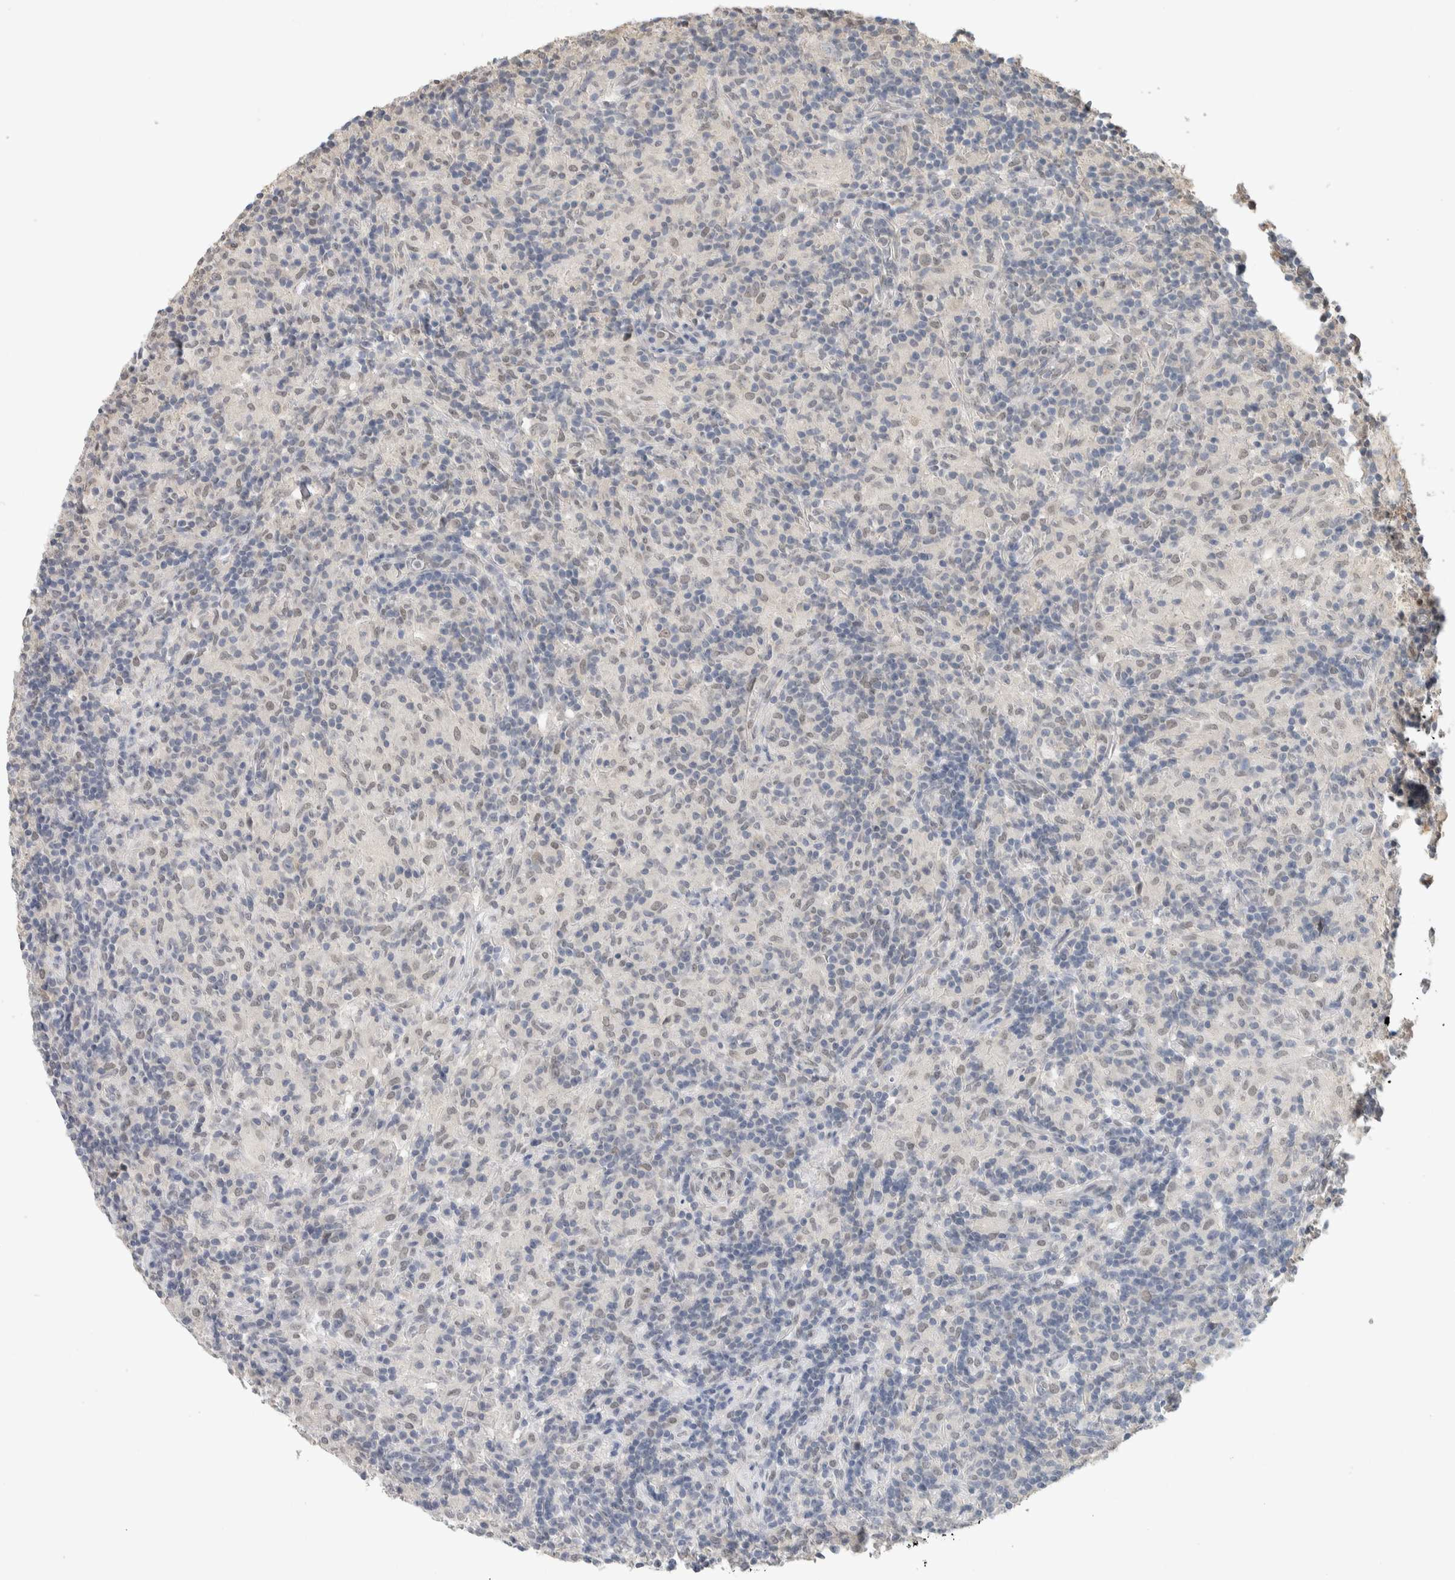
{"staining": {"intensity": "negative", "quantity": "none", "location": "none"}, "tissue": "lymphoma", "cell_type": "Tumor cells", "image_type": "cancer", "snomed": [{"axis": "morphology", "description": "Hodgkin's disease, NOS"}, {"axis": "topography", "description": "Lymph node"}], "caption": "Protein analysis of lymphoma displays no significant staining in tumor cells.", "gene": "CYSRT1", "patient": {"sex": "male", "age": 70}}